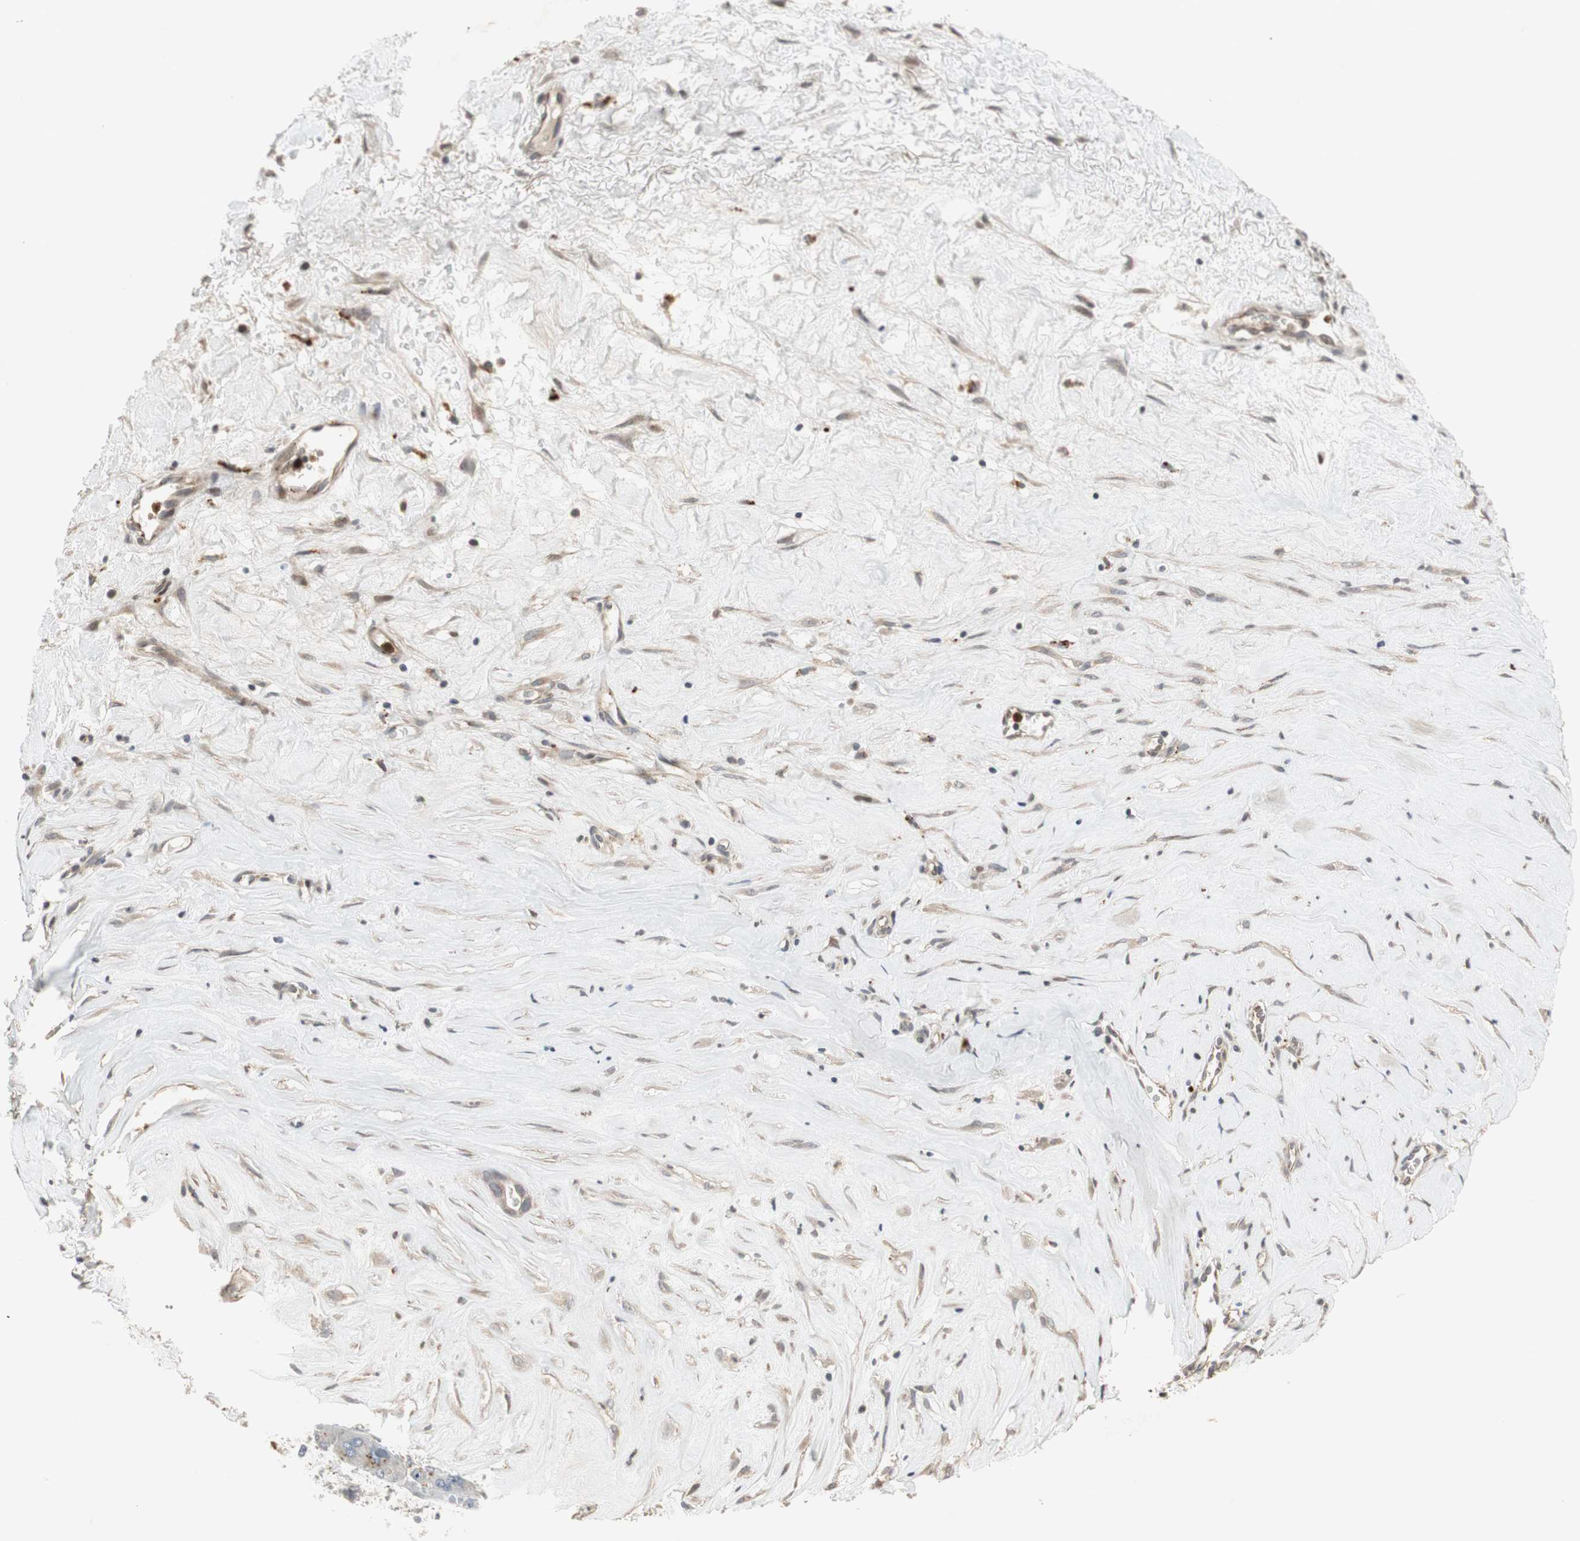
{"staining": {"intensity": "weak", "quantity": "25%-75%", "location": "nuclear"}, "tissue": "liver cancer", "cell_type": "Tumor cells", "image_type": "cancer", "snomed": [{"axis": "morphology", "description": "Cholangiocarcinoma"}, {"axis": "topography", "description": "Liver"}], "caption": "Tumor cells exhibit low levels of weak nuclear positivity in about 25%-75% of cells in cholangiocarcinoma (liver).", "gene": "SNX4", "patient": {"sex": "female", "age": 65}}